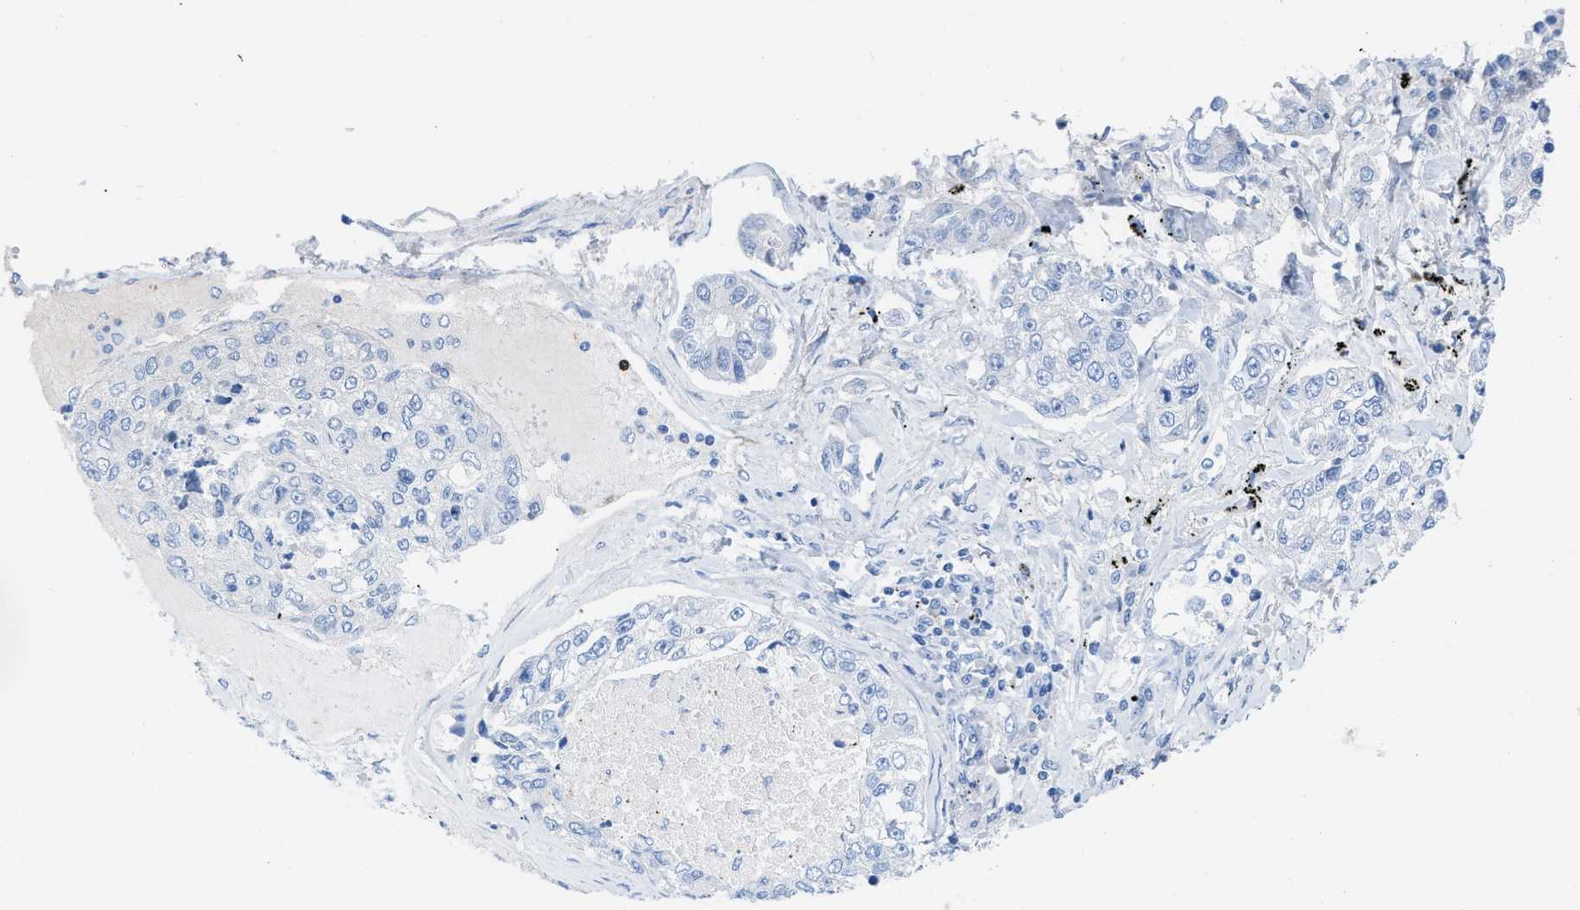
{"staining": {"intensity": "negative", "quantity": "none", "location": "none"}, "tissue": "lung cancer", "cell_type": "Tumor cells", "image_type": "cancer", "snomed": [{"axis": "morphology", "description": "Adenocarcinoma, NOS"}, {"axis": "topography", "description": "Lung"}], "caption": "Immunohistochemical staining of human lung cancer (adenocarcinoma) demonstrates no significant expression in tumor cells.", "gene": "TCL1A", "patient": {"sex": "male", "age": 49}}